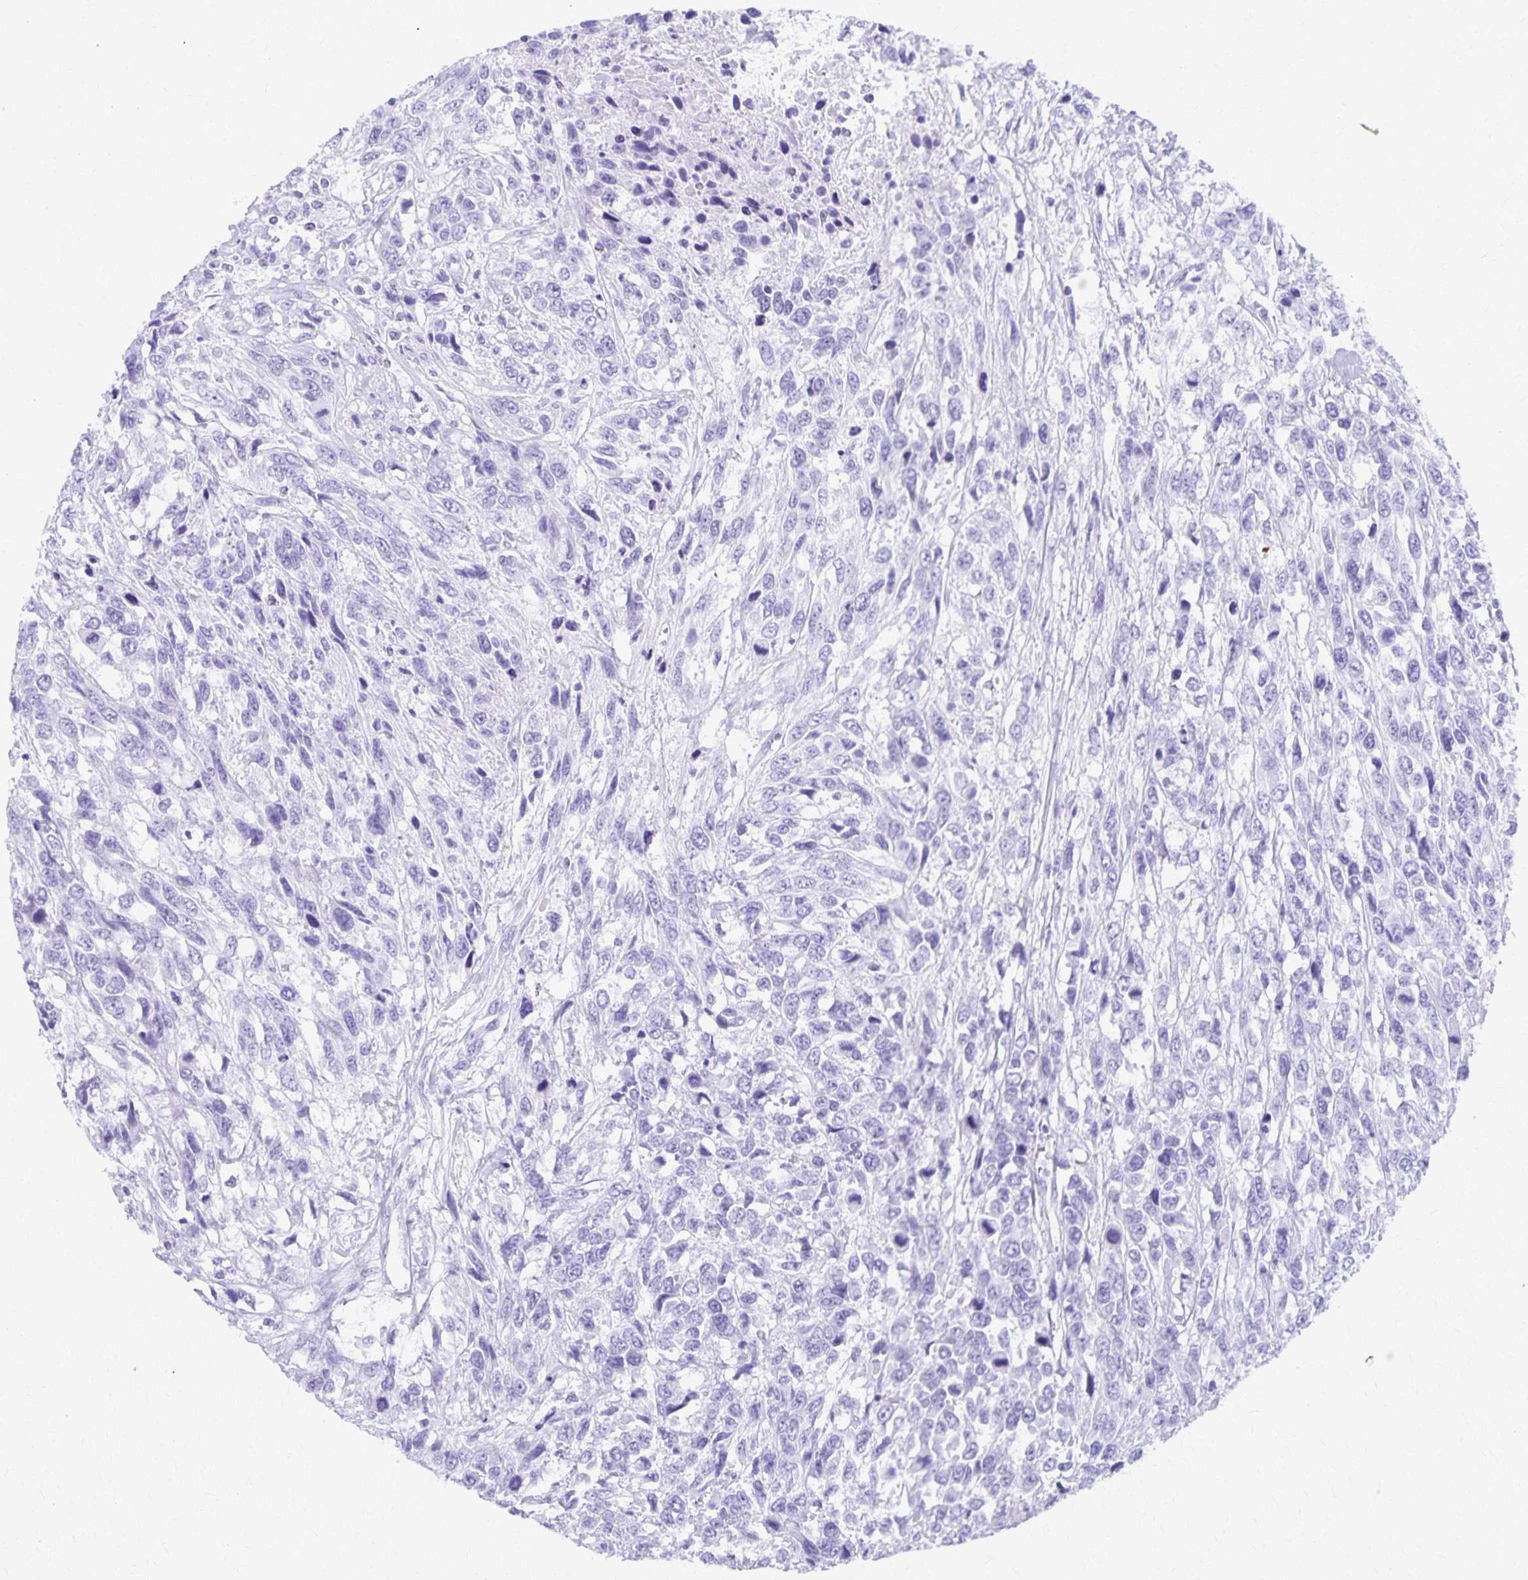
{"staining": {"intensity": "negative", "quantity": "none", "location": "none"}, "tissue": "urothelial cancer", "cell_type": "Tumor cells", "image_type": "cancer", "snomed": [{"axis": "morphology", "description": "Urothelial carcinoma, High grade"}, {"axis": "topography", "description": "Urinary bladder"}], "caption": "Micrograph shows no significant protein staining in tumor cells of urothelial cancer.", "gene": "DEFA5", "patient": {"sex": "female", "age": 70}}